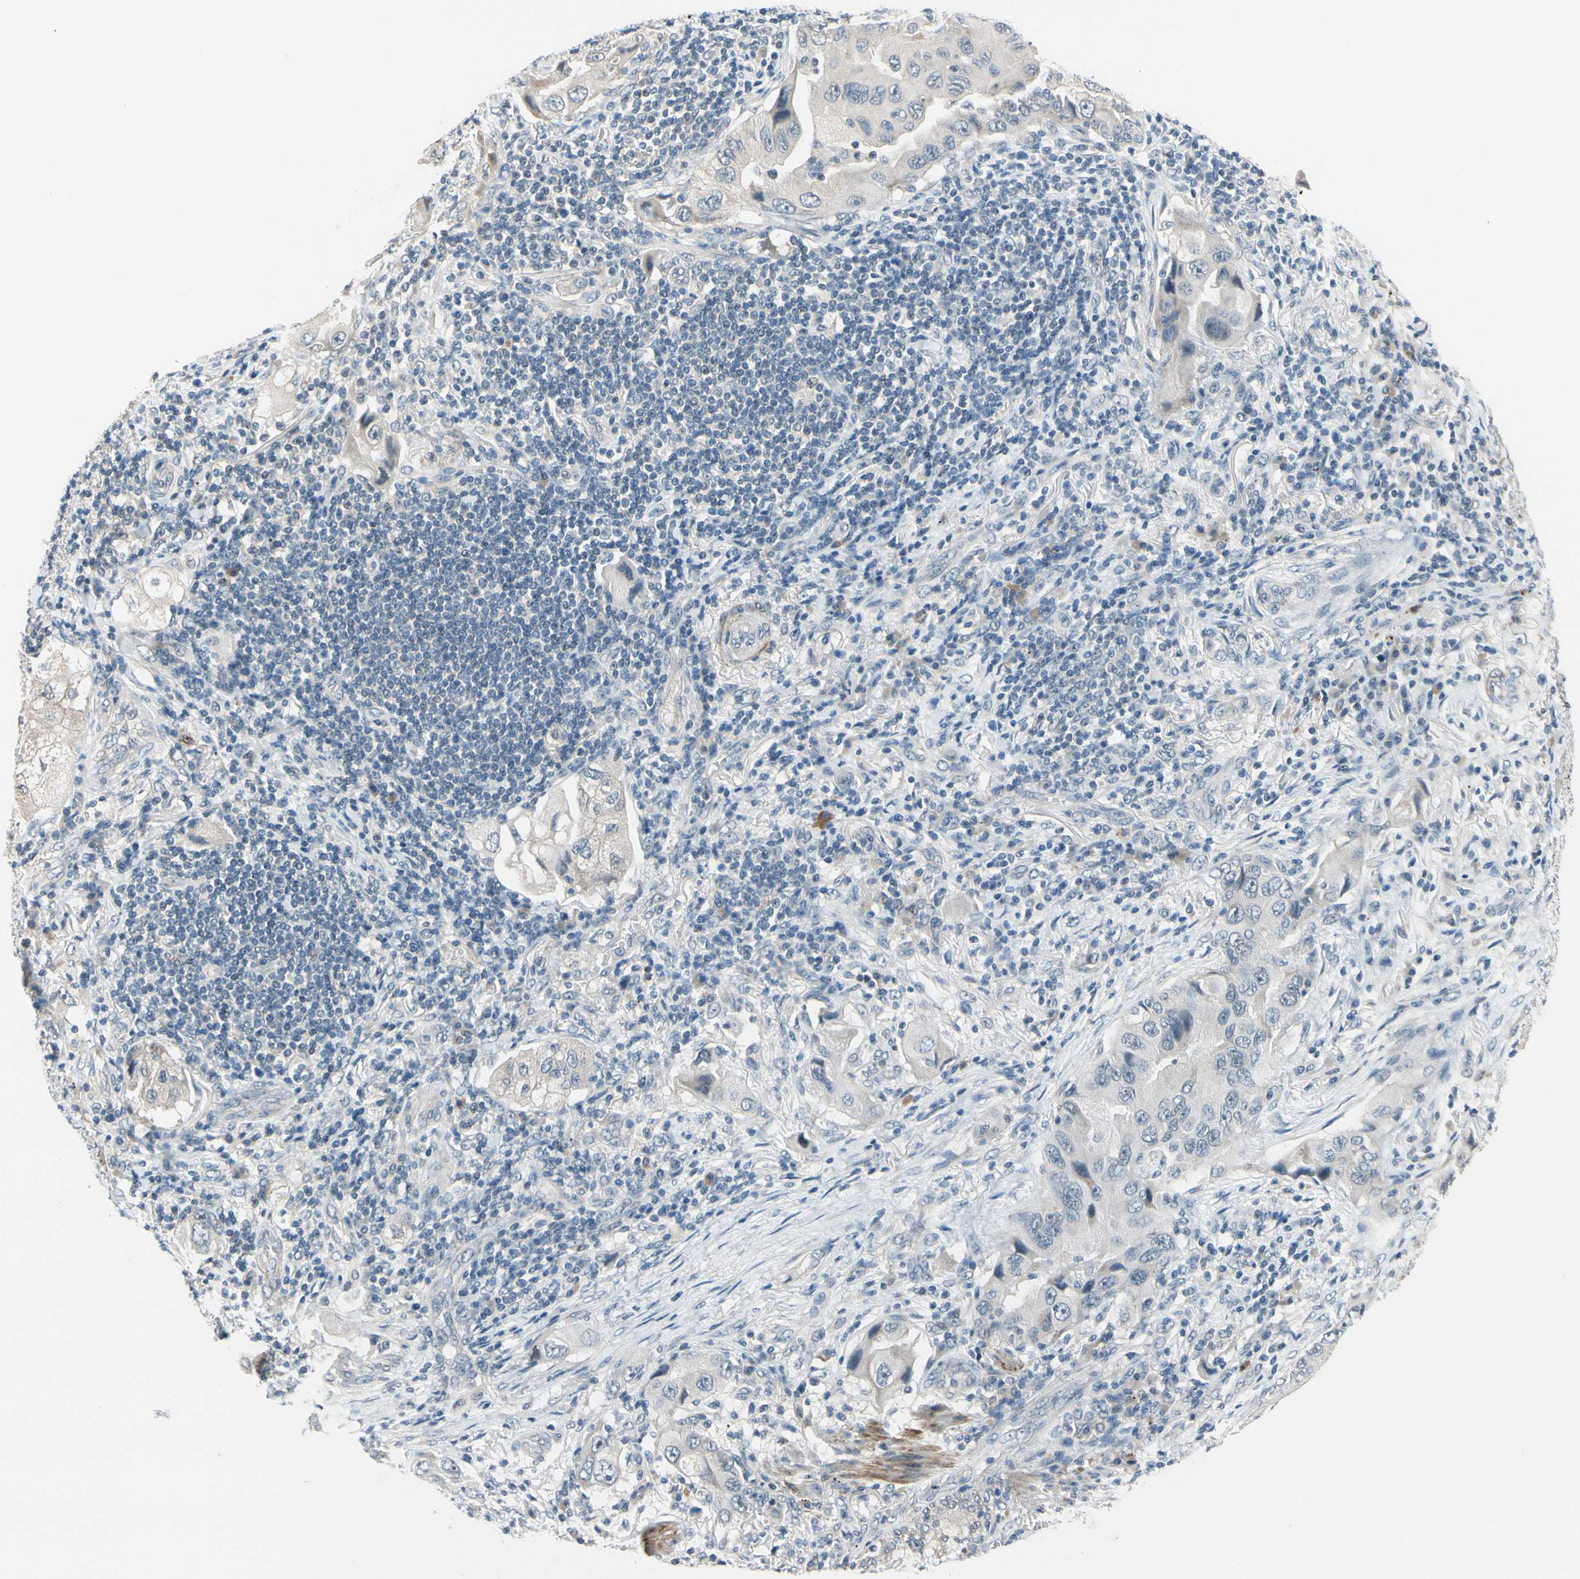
{"staining": {"intensity": "negative", "quantity": "none", "location": "none"}, "tissue": "lung cancer", "cell_type": "Tumor cells", "image_type": "cancer", "snomed": [{"axis": "morphology", "description": "Adenocarcinoma, NOS"}, {"axis": "topography", "description": "Lung"}], "caption": "Image shows no protein staining in tumor cells of lung adenocarcinoma tissue.", "gene": "SLC27A6", "patient": {"sex": "female", "age": 65}}